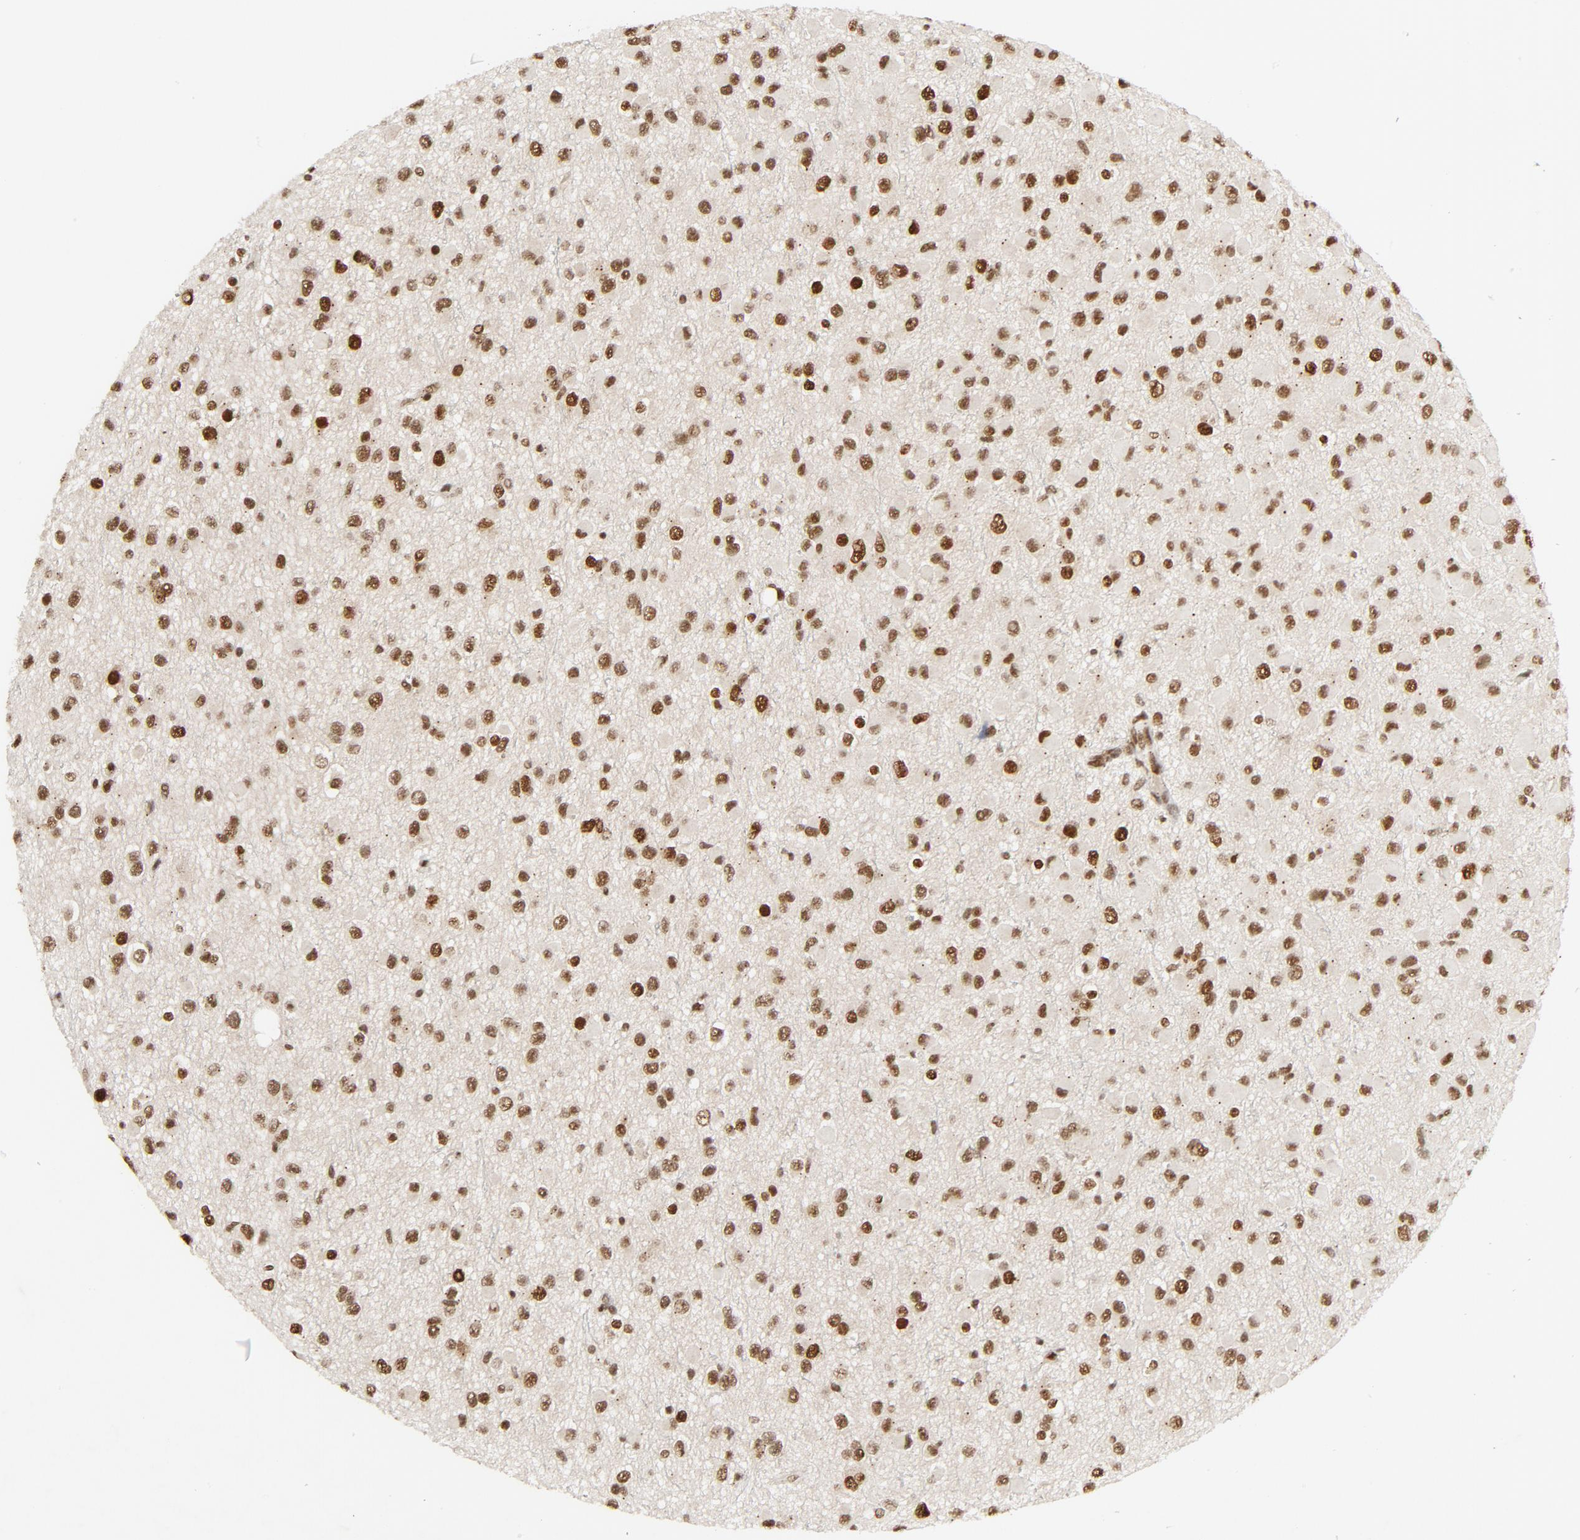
{"staining": {"intensity": "strong", "quantity": ">75%", "location": "nuclear"}, "tissue": "glioma", "cell_type": "Tumor cells", "image_type": "cancer", "snomed": [{"axis": "morphology", "description": "Glioma, malignant, Low grade"}, {"axis": "topography", "description": "Brain"}], "caption": "About >75% of tumor cells in low-grade glioma (malignant) show strong nuclear protein positivity as visualized by brown immunohistochemical staining.", "gene": "SMARCD1", "patient": {"sex": "male", "age": 42}}